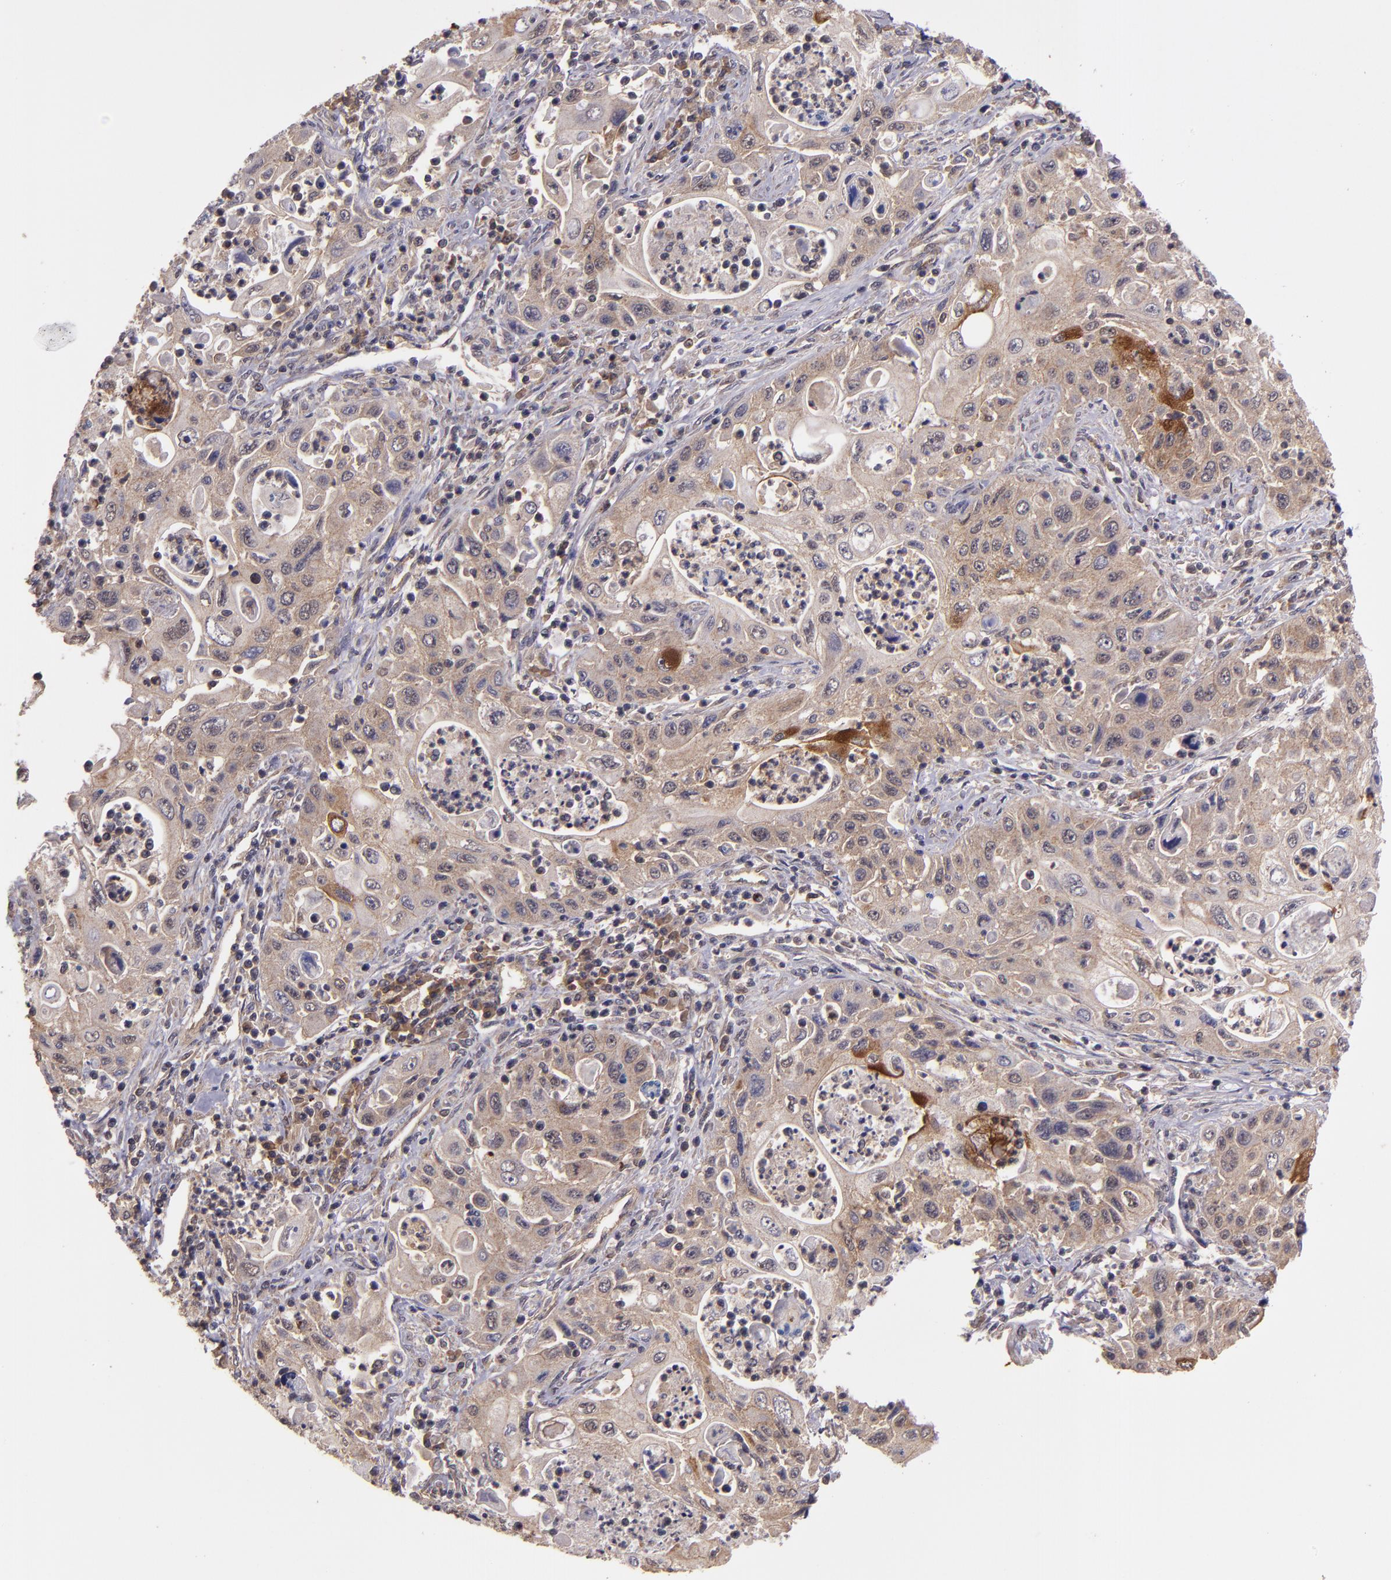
{"staining": {"intensity": "weak", "quantity": ">75%", "location": "cytoplasmic/membranous"}, "tissue": "pancreatic cancer", "cell_type": "Tumor cells", "image_type": "cancer", "snomed": [{"axis": "morphology", "description": "Adenocarcinoma, NOS"}, {"axis": "topography", "description": "Pancreas"}], "caption": "IHC (DAB) staining of pancreatic cancer (adenocarcinoma) demonstrates weak cytoplasmic/membranous protein staining in approximately >75% of tumor cells. The staining was performed using DAB (3,3'-diaminobenzidine), with brown indicating positive protein expression. Nuclei are stained blue with hematoxylin.", "gene": "FTSJ1", "patient": {"sex": "male", "age": 70}}